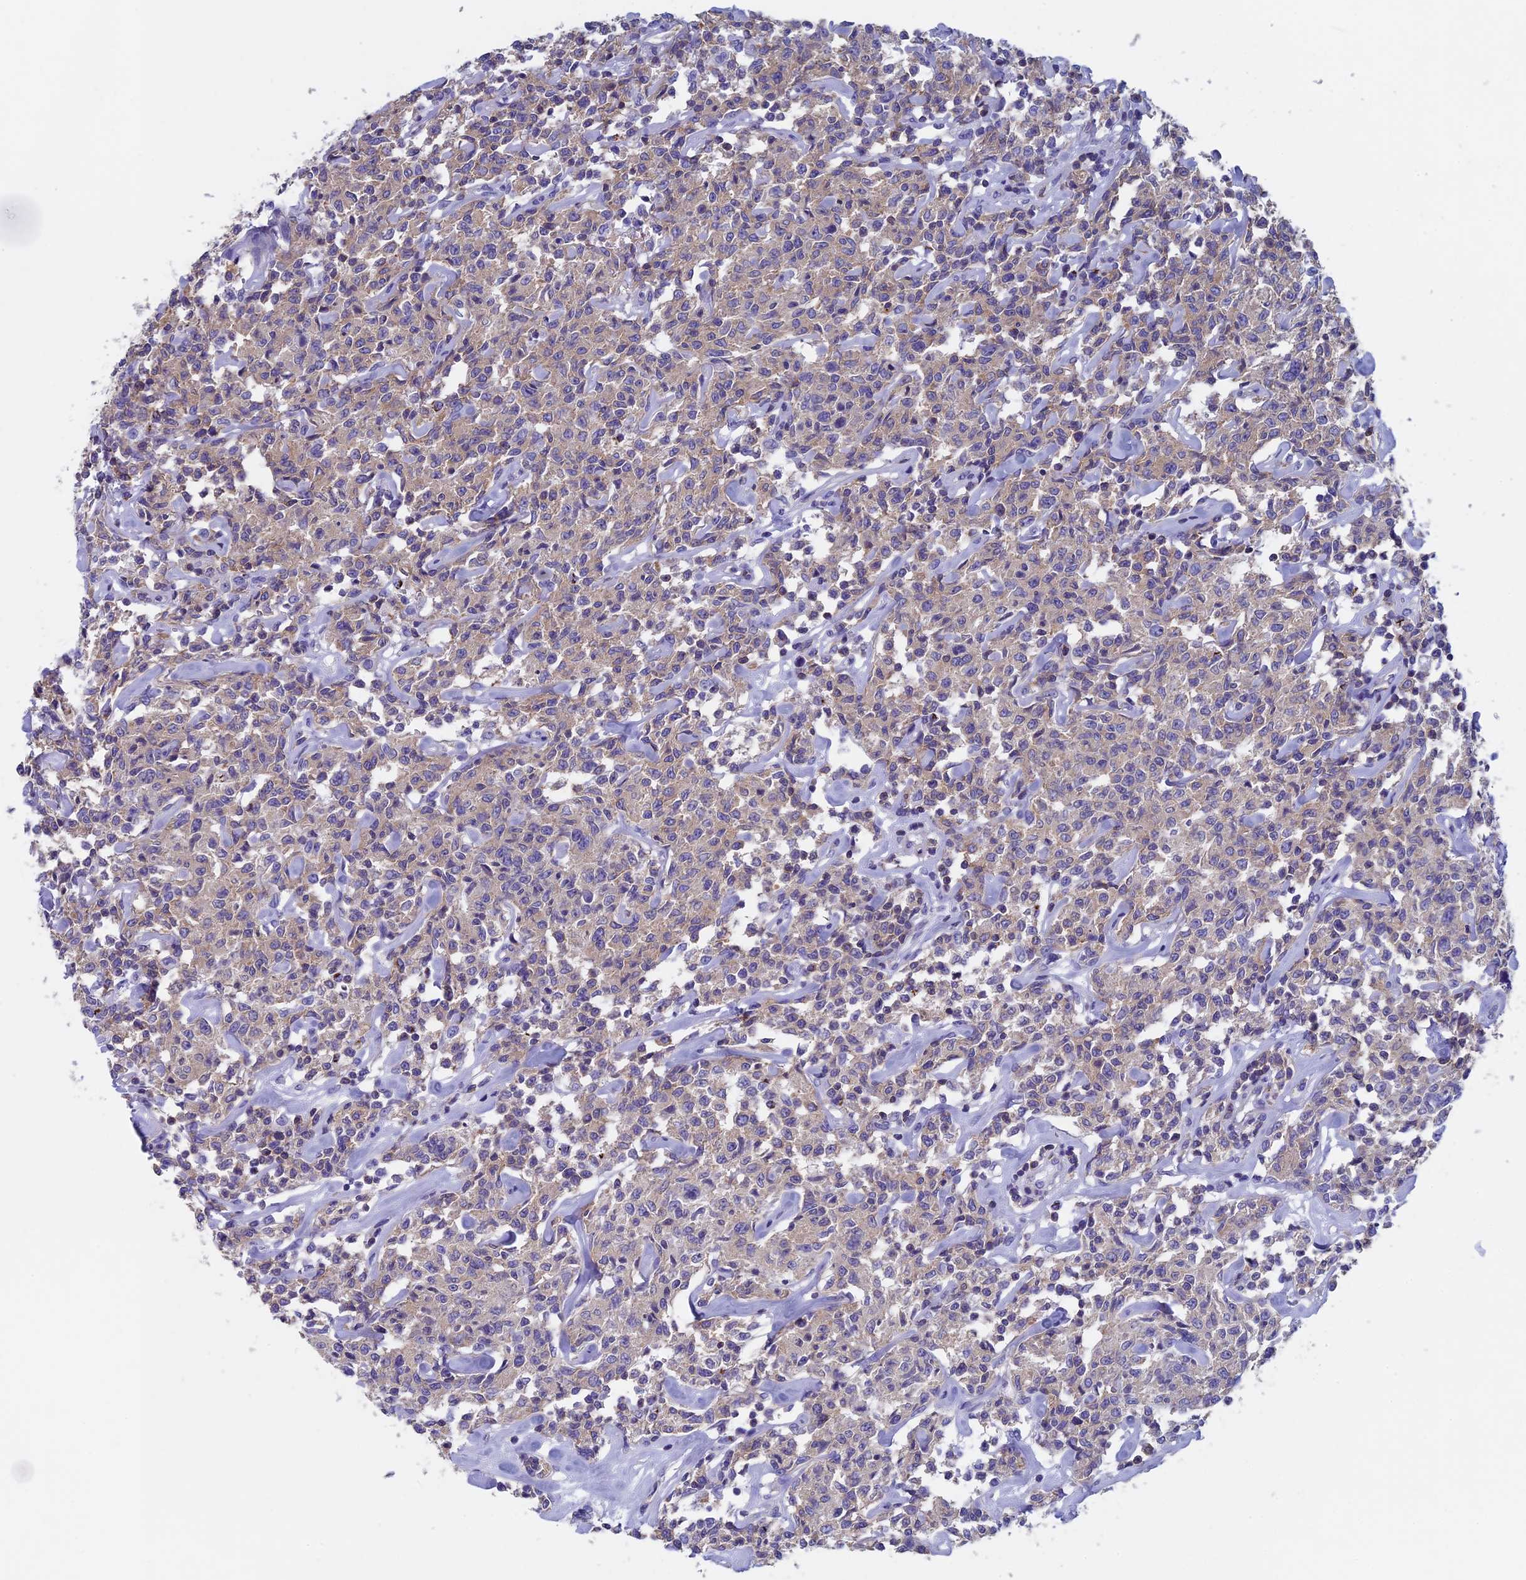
{"staining": {"intensity": "weak", "quantity": "<25%", "location": "cytoplasmic/membranous"}, "tissue": "lymphoma", "cell_type": "Tumor cells", "image_type": "cancer", "snomed": [{"axis": "morphology", "description": "Malignant lymphoma, non-Hodgkin's type, Low grade"}, {"axis": "topography", "description": "Small intestine"}], "caption": "Photomicrograph shows no protein staining in tumor cells of lymphoma tissue.", "gene": "SEPTIN1", "patient": {"sex": "female", "age": 59}}